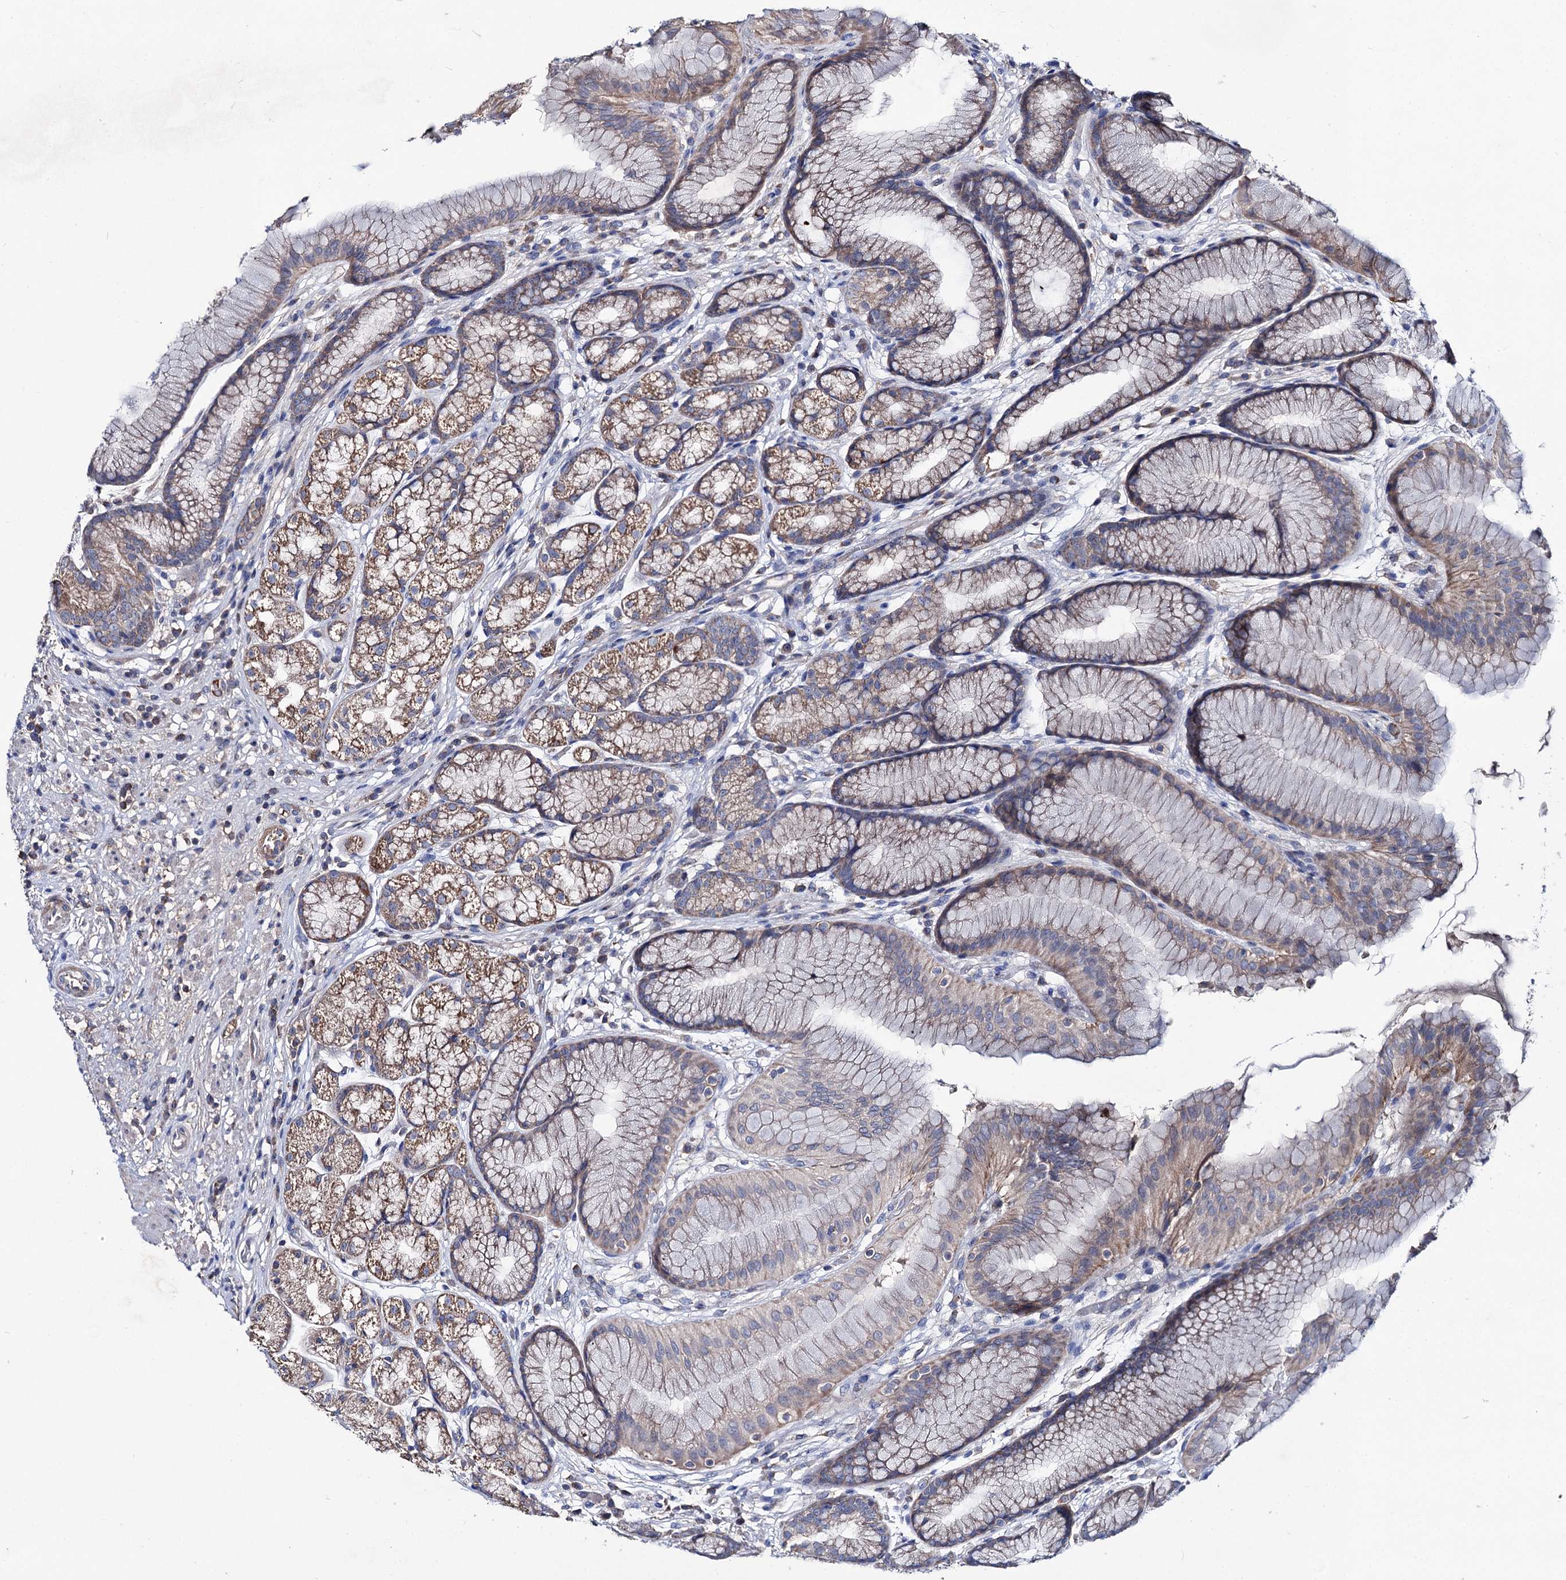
{"staining": {"intensity": "moderate", "quantity": "25%-75%", "location": "cytoplasmic/membranous"}, "tissue": "stomach", "cell_type": "Glandular cells", "image_type": "normal", "snomed": [{"axis": "morphology", "description": "Normal tissue, NOS"}, {"axis": "topography", "description": "Stomach"}], "caption": "Immunohistochemical staining of benign human stomach demonstrates moderate cytoplasmic/membranous protein positivity in approximately 25%-75% of glandular cells.", "gene": "CLPB", "patient": {"sex": "male", "age": 57}}